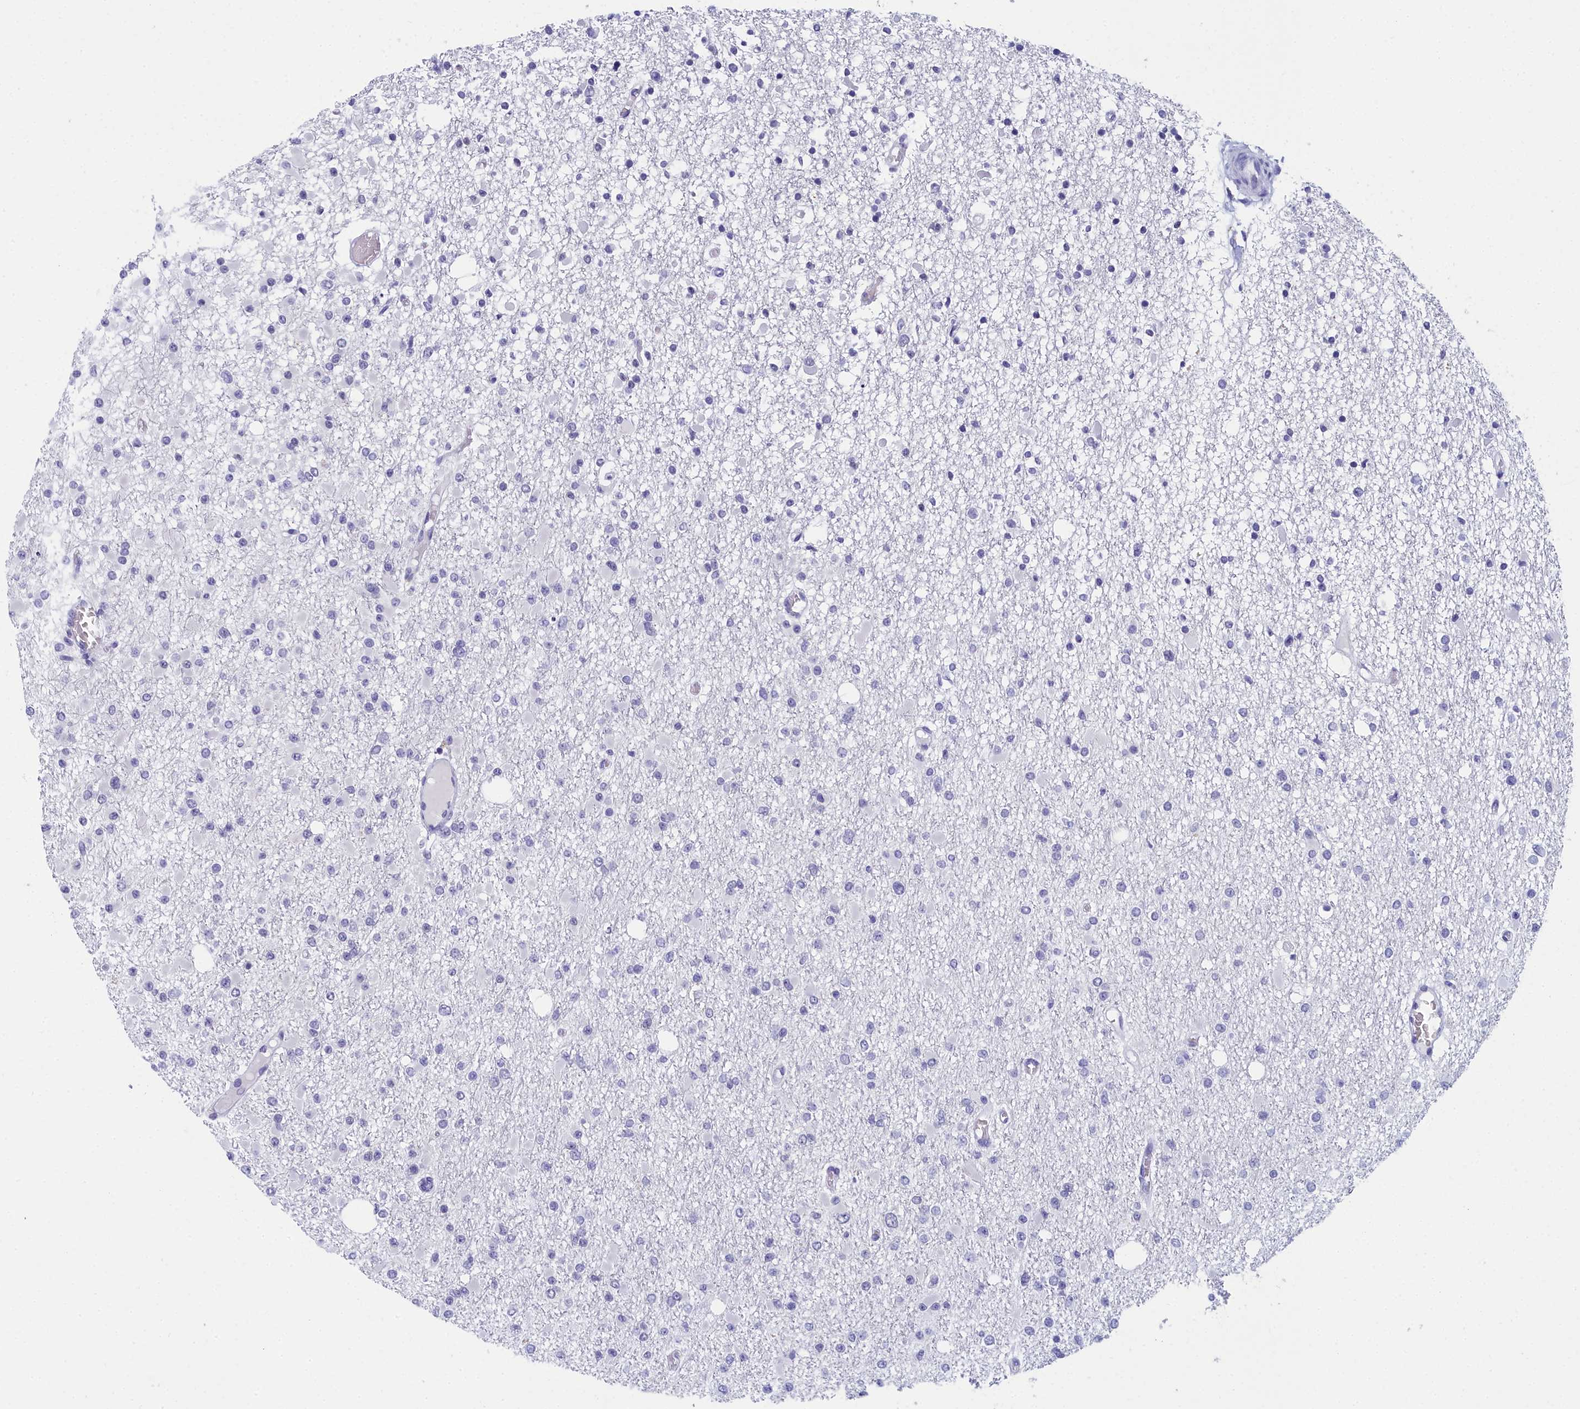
{"staining": {"intensity": "negative", "quantity": "none", "location": "none"}, "tissue": "glioma", "cell_type": "Tumor cells", "image_type": "cancer", "snomed": [{"axis": "morphology", "description": "Glioma, malignant, Low grade"}, {"axis": "topography", "description": "Brain"}], "caption": "IHC micrograph of glioma stained for a protein (brown), which displays no staining in tumor cells.", "gene": "CCDC97", "patient": {"sex": "female", "age": 22}}